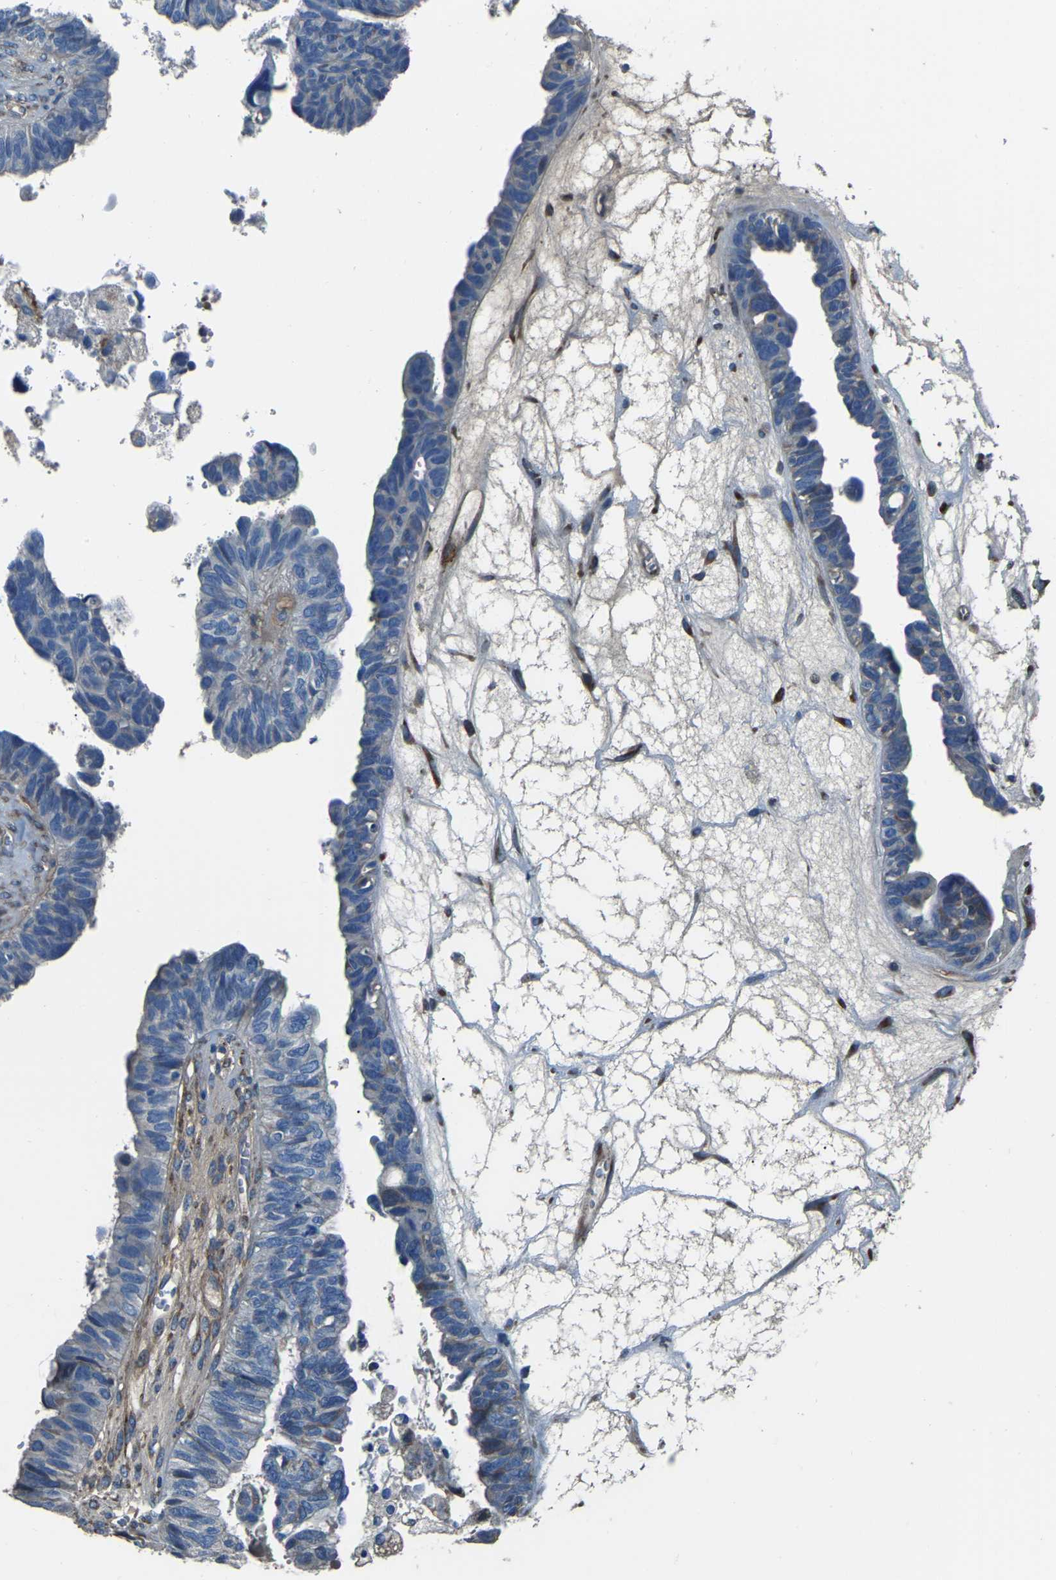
{"staining": {"intensity": "negative", "quantity": "none", "location": "none"}, "tissue": "ovarian cancer", "cell_type": "Tumor cells", "image_type": "cancer", "snomed": [{"axis": "morphology", "description": "Cystadenocarcinoma, serous, NOS"}, {"axis": "topography", "description": "Ovary"}], "caption": "Protein analysis of ovarian serous cystadenocarcinoma reveals no significant expression in tumor cells.", "gene": "COL3A1", "patient": {"sex": "female", "age": 79}}